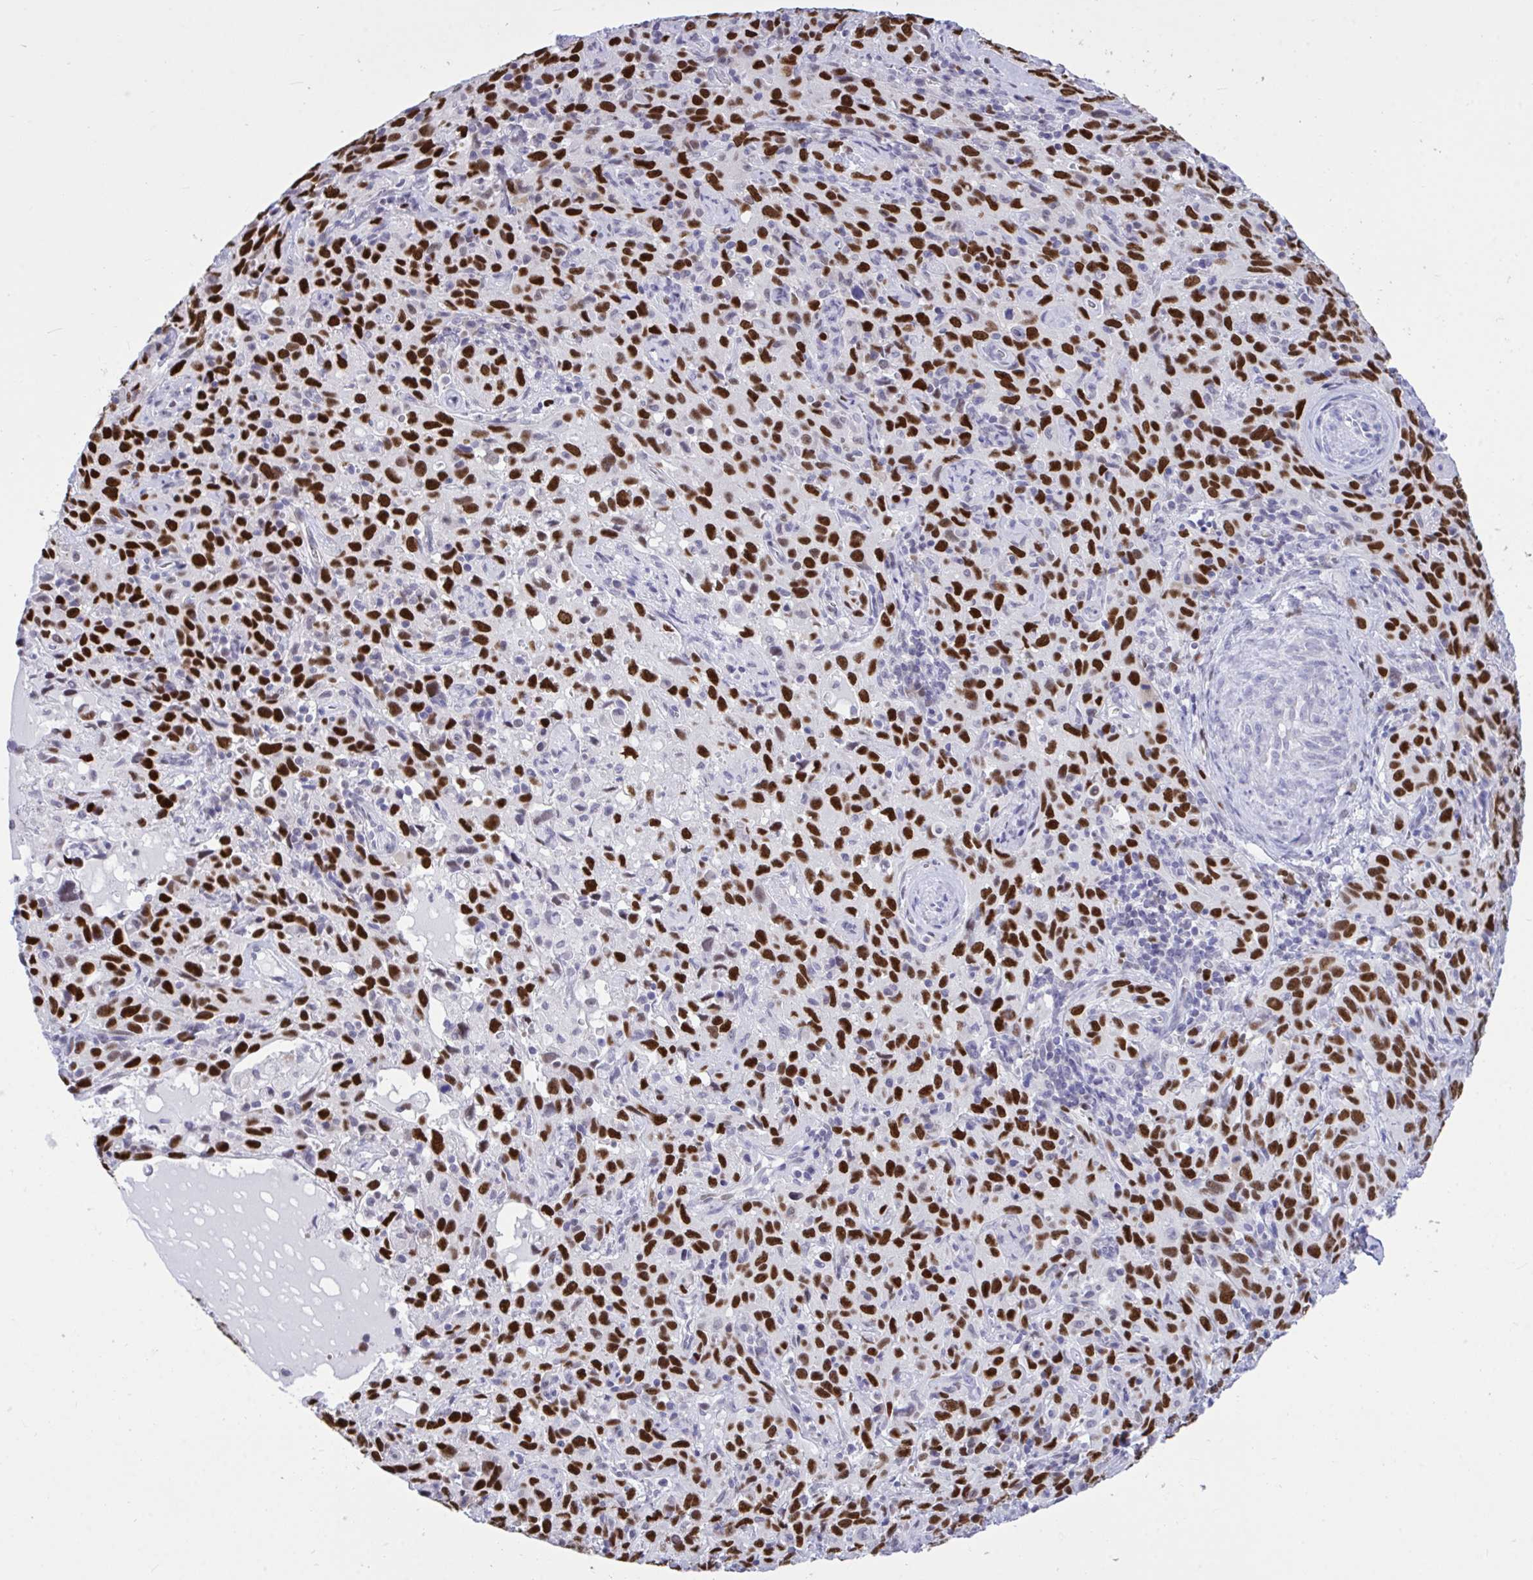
{"staining": {"intensity": "strong", "quantity": ">75%", "location": "nuclear"}, "tissue": "cervical cancer", "cell_type": "Tumor cells", "image_type": "cancer", "snomed": [{"axis": "morphology", "description": "Normal tissue, NOS"}, {"axis": "morphology", "description": "Squamous cell carcinoma, NOS"}, {"axis": "topography", "description": "Cervix"}], "caption": "Squamous cell carcinoma (cervical) tissue shows strong nuclear positivity in approximately >75% of tumor cells", "gene": "C1QL2", "patient": {"sex": "female", "age": 51}}